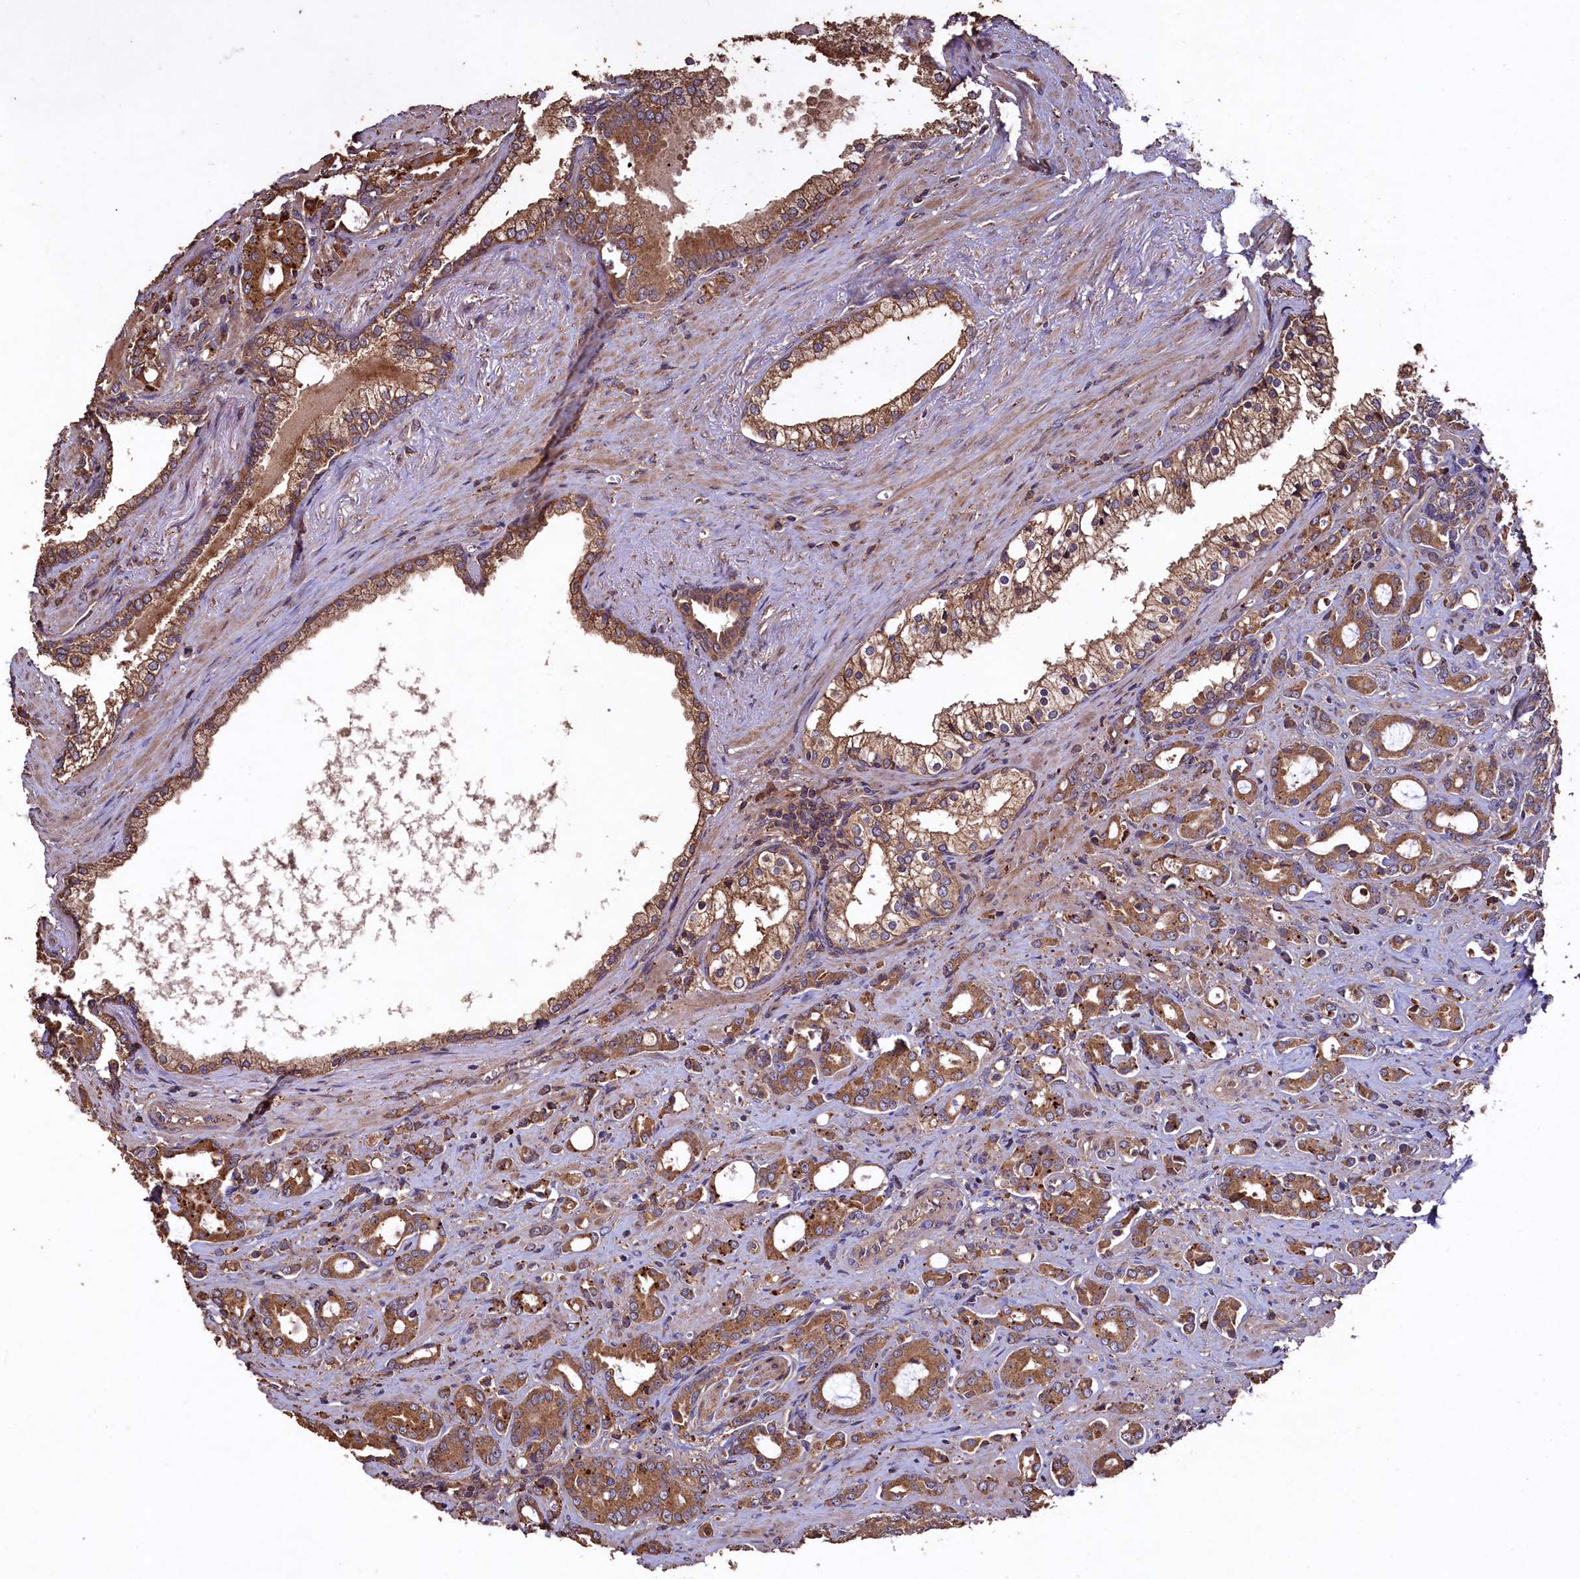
{"staining": {"intensity": "moderate", "quantity": ">75%", "location": "cytoplasmic/membranous"}, "tissue": "prostate cancer", "cell_type": "Tumor cells", "image_type": "cancer", "snomed": [{"axis": "morphology", "description": "Adenocarcinoma, High grade"}, {"axis": "topography", "description": "Prostate"}], "caption": "Prostate cancer (adenocarcinoma (high-grade)) stained for a protein displays moderate cytoplasmic/membranous positivity in tumor cells. The staining was performed using DAB to visualize the protein expression in brown, while the nuclei were stained in blue with hematoxylin (Magnification: 20x).", "gene": "TMEM98", "patient": {"sex": "male", "age": 72}}